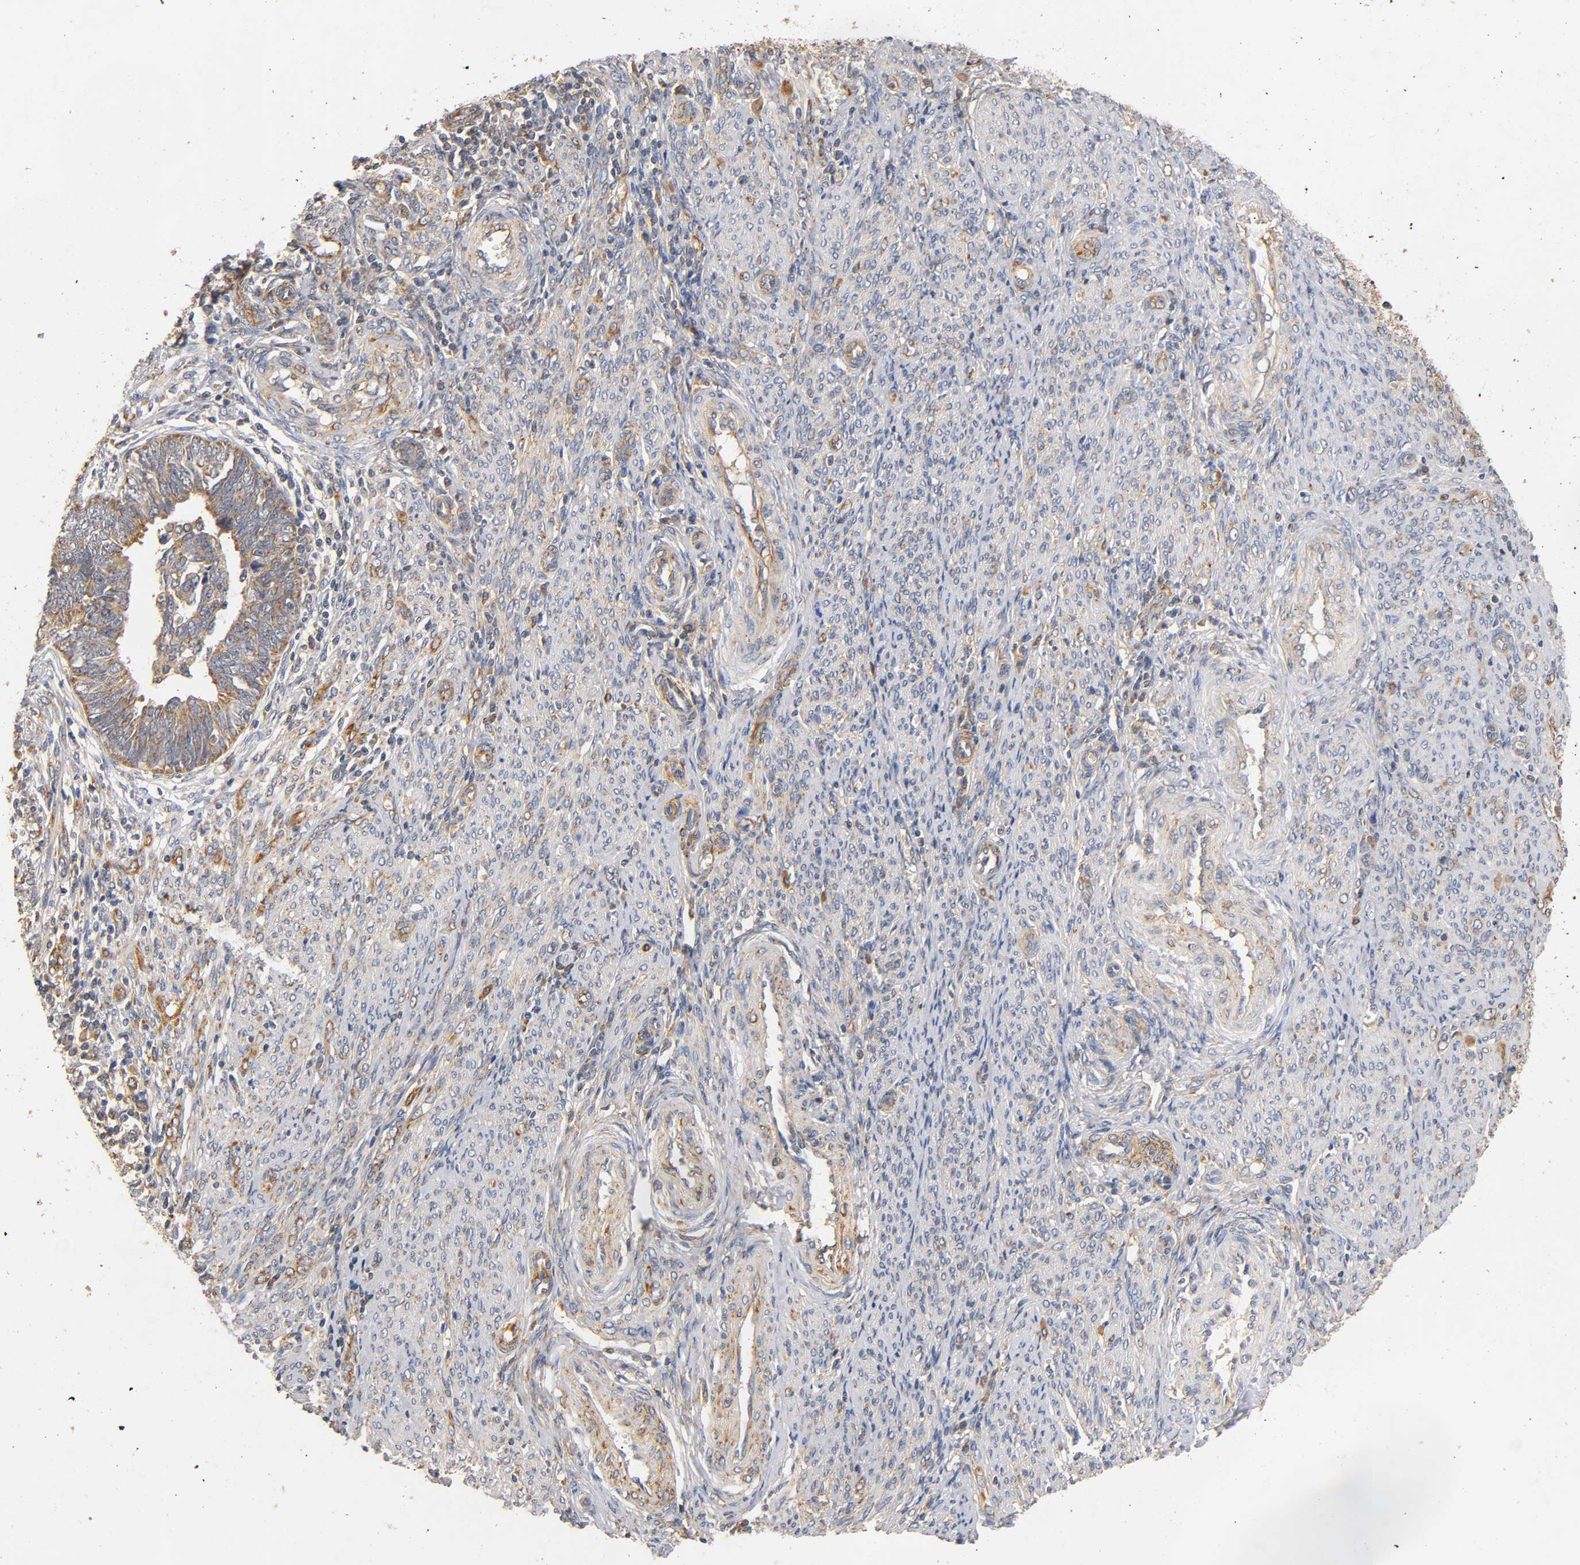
{"staining": {"intensity": "moderate", "quantity": ">75%", "location": "cytoplasmic/membranous"}, "tissue": "endometrial cancer", "cell_type": "Tumor cells", "image_type": "cancer", "snomed": [{"axis": "morphology", "description": "Adenocarcinoma, NOS"}, {"axis": "topography", "description": "Endometrium"}], "caption": "Endometrial cancer stained with a brown dye reveals moderate cytoplasmic/membranous positive staining in approximately >75% of tumor cells.", "gene": "SCAP", "patient": {"sex": "female", "age": 75}}